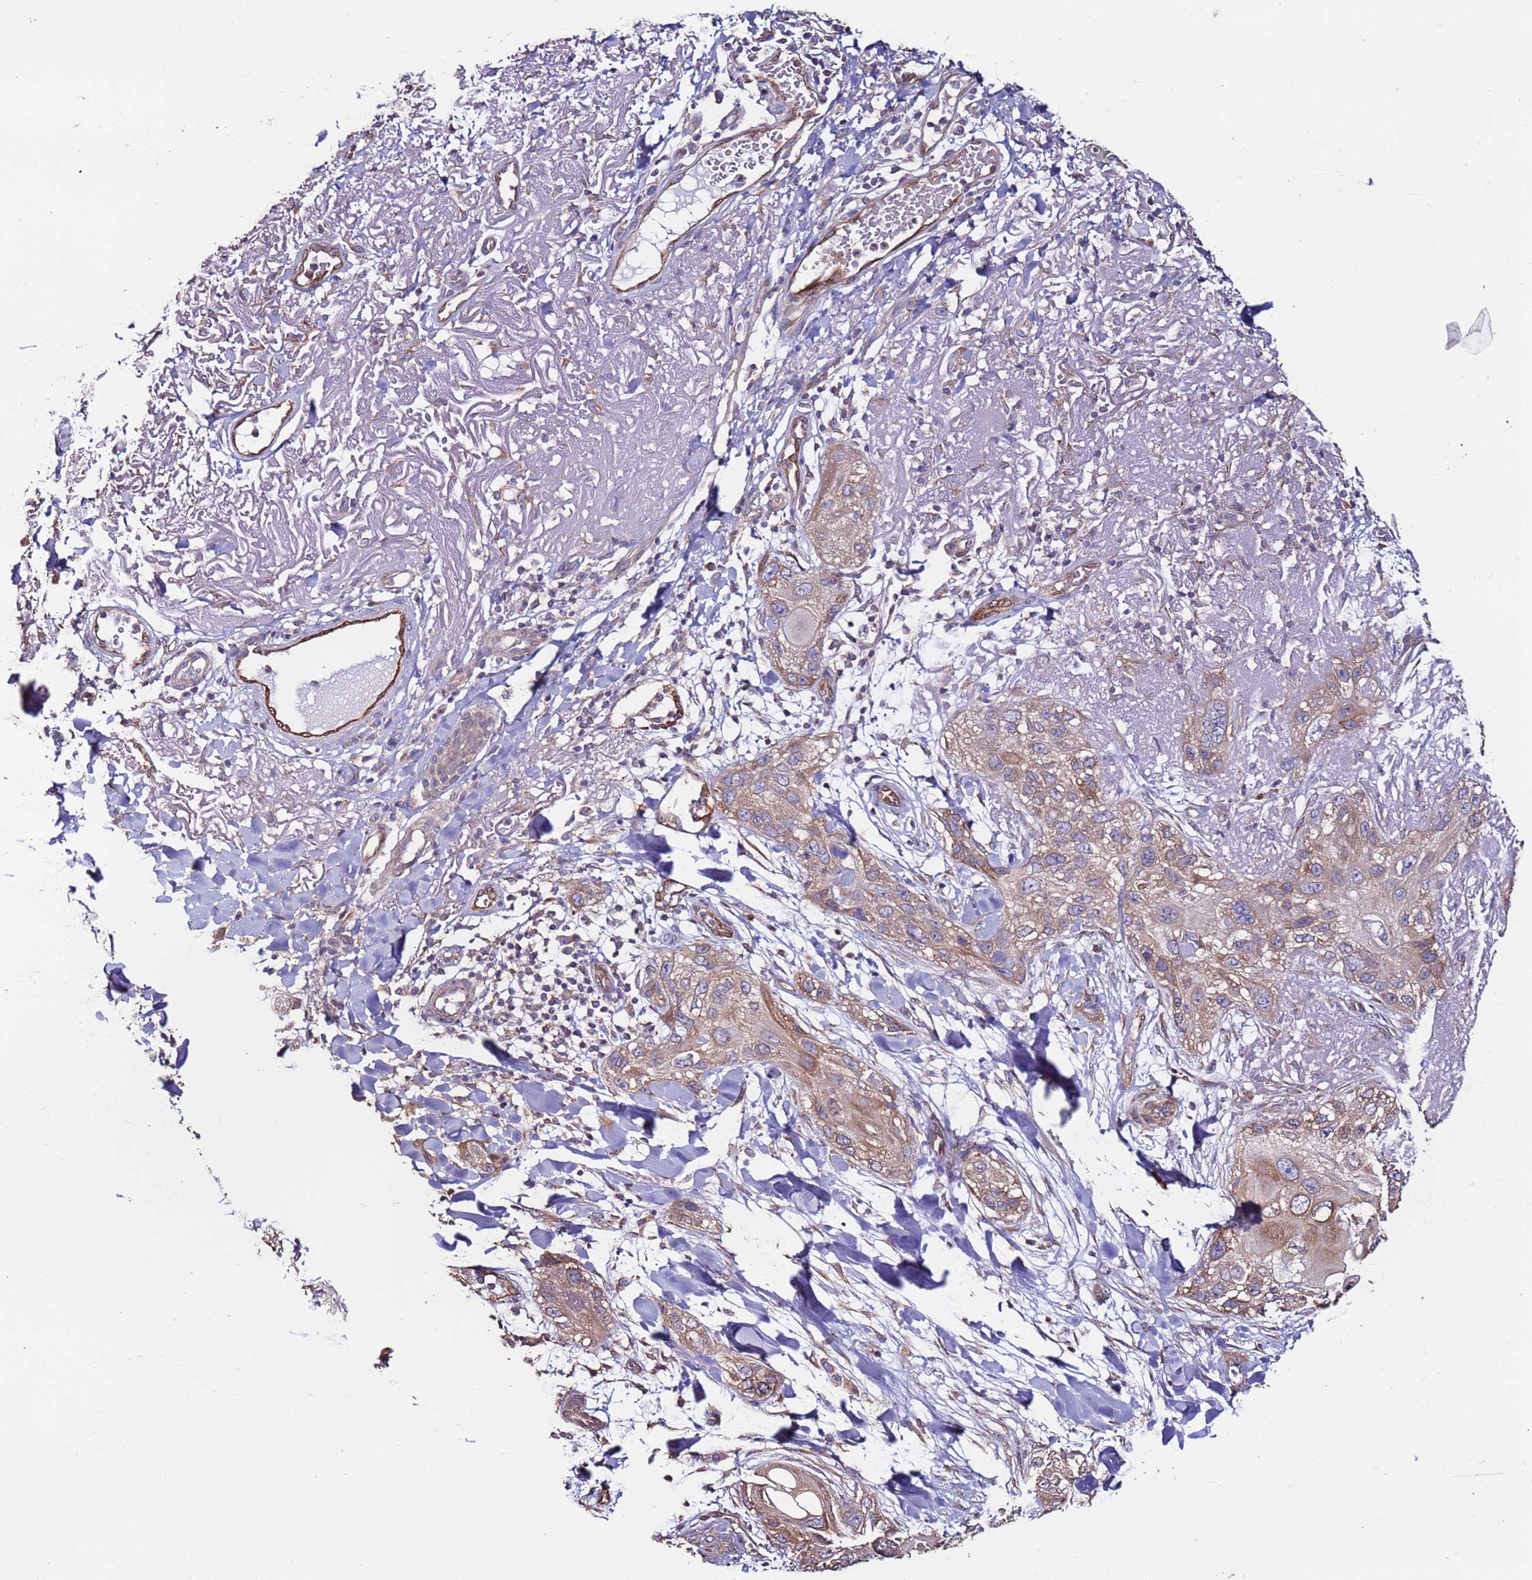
{"staining": {"intensity": "weak", "quantity": ">75%", "location": "cytoplasmic/membranous"}, "tissue": "skin cancer", "cell_type": "Tumor cells", "image_type": "cancer", "snomed": [{"axis": "morphology", "description": "Normal tissue, NOS"}, {"axis": "morphology", "description": "Squamous cell carcinoma, NOS"}, {"axis": "topography", "description": "Skin"}], "caption": "Immunohistochemical staining of human squamous cell carcinoma (skin) shows low levels of weak cytoplasmic/membranous positivity in about >75% of tumor cells.", "gene": "SLC41A3", "patient": {"sex": "male", "age": 72}}